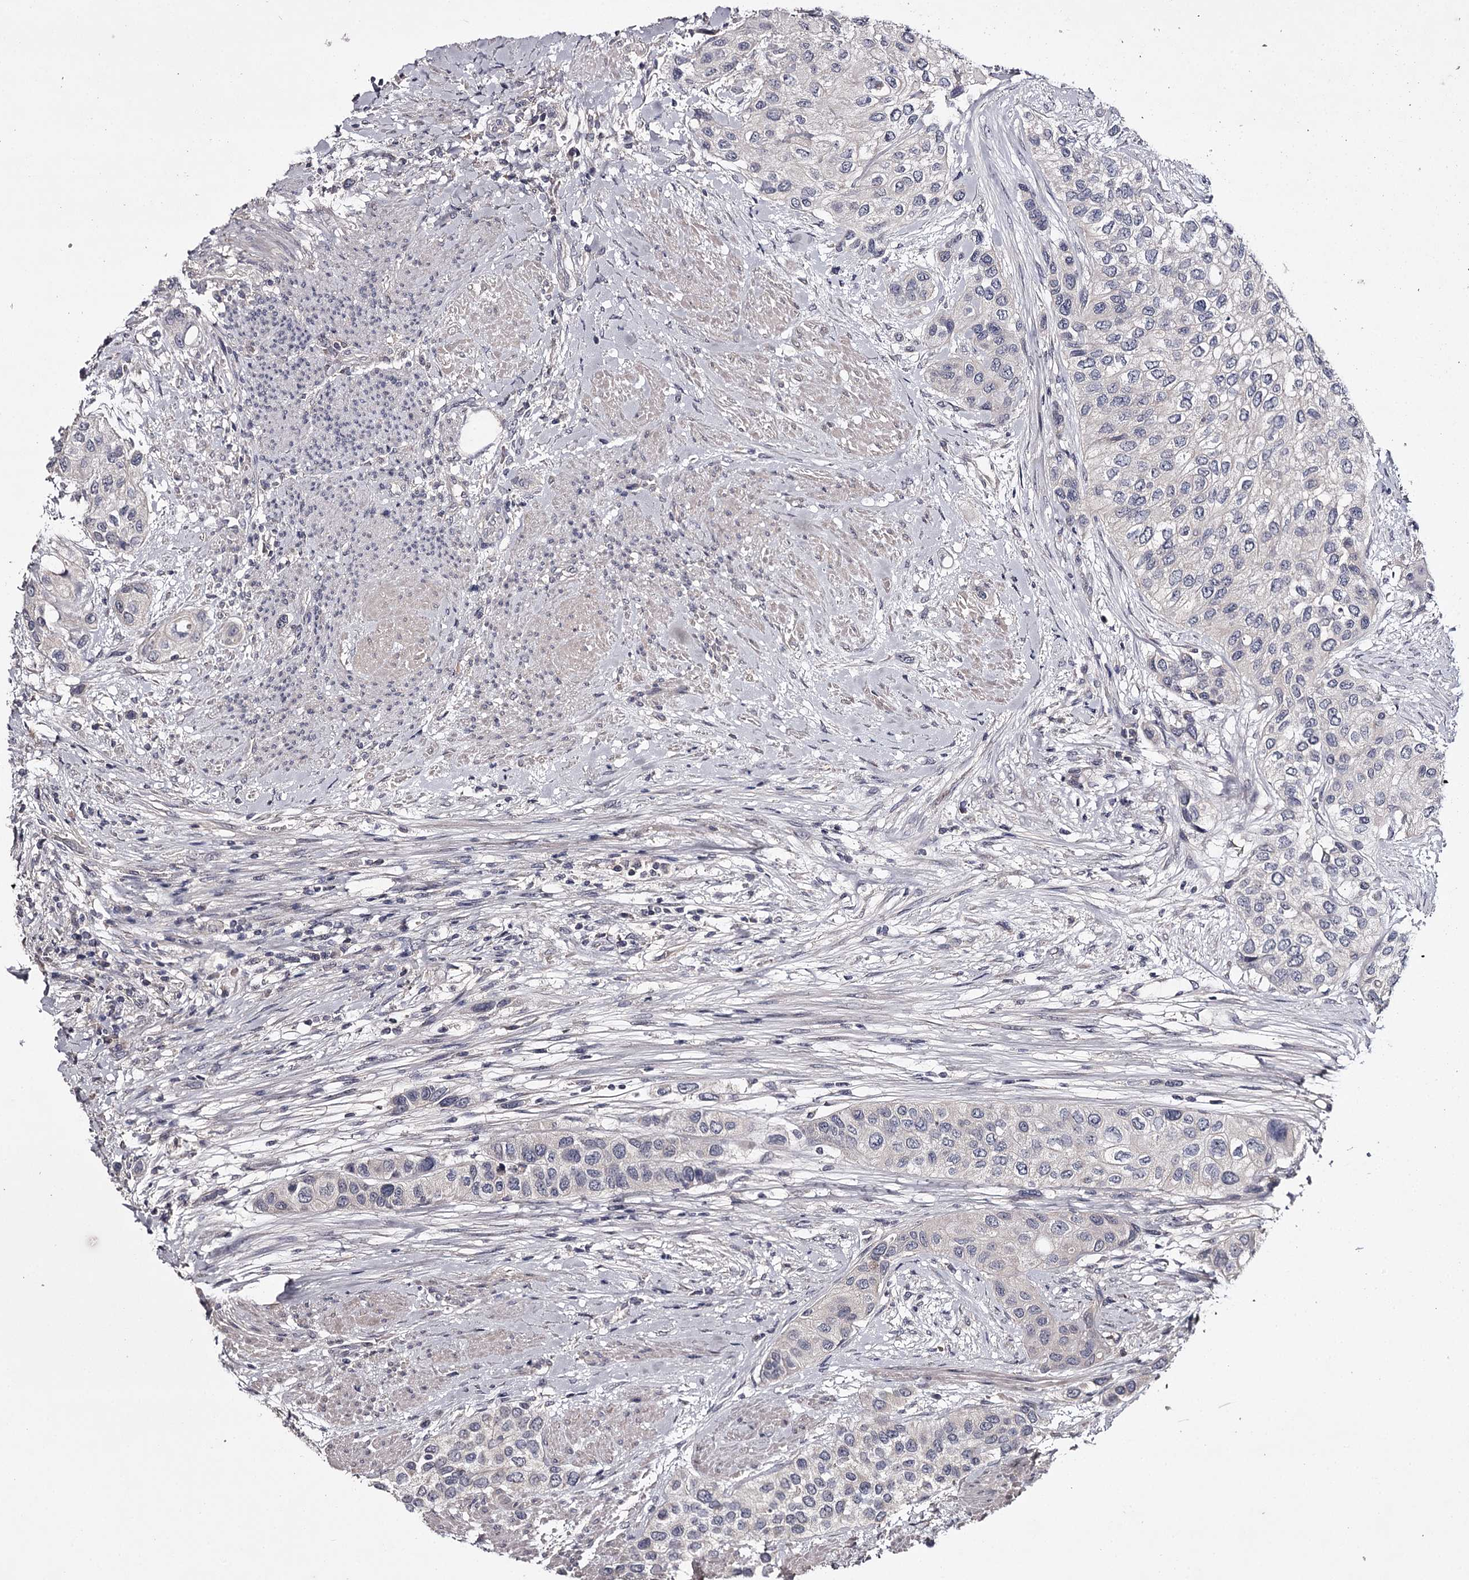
{"staining": {"intensity": "negative", "quantity": "none", "location": "none"}, "tissue": "urothelial cancer", "cell_type": "Tumor cells", "image_type": "cancer", "snomed": [{"axis": "morphology", "description": "Normal tissue, NOS"}, {"axis": "morphology", "description": "Urothelial carcinoma, High grade"}, {"axis": "topography", "description": "Vascular tissue"}, {"axis": "topography", "description": "Urinary bladder"}], "caption": "The IHC histopathology image has no significant expression in tumor cells of urothelial carcinoma (high-grade) tissue.", "gene": "PRM2", "patient": {"sex": "female", "age": 56}}